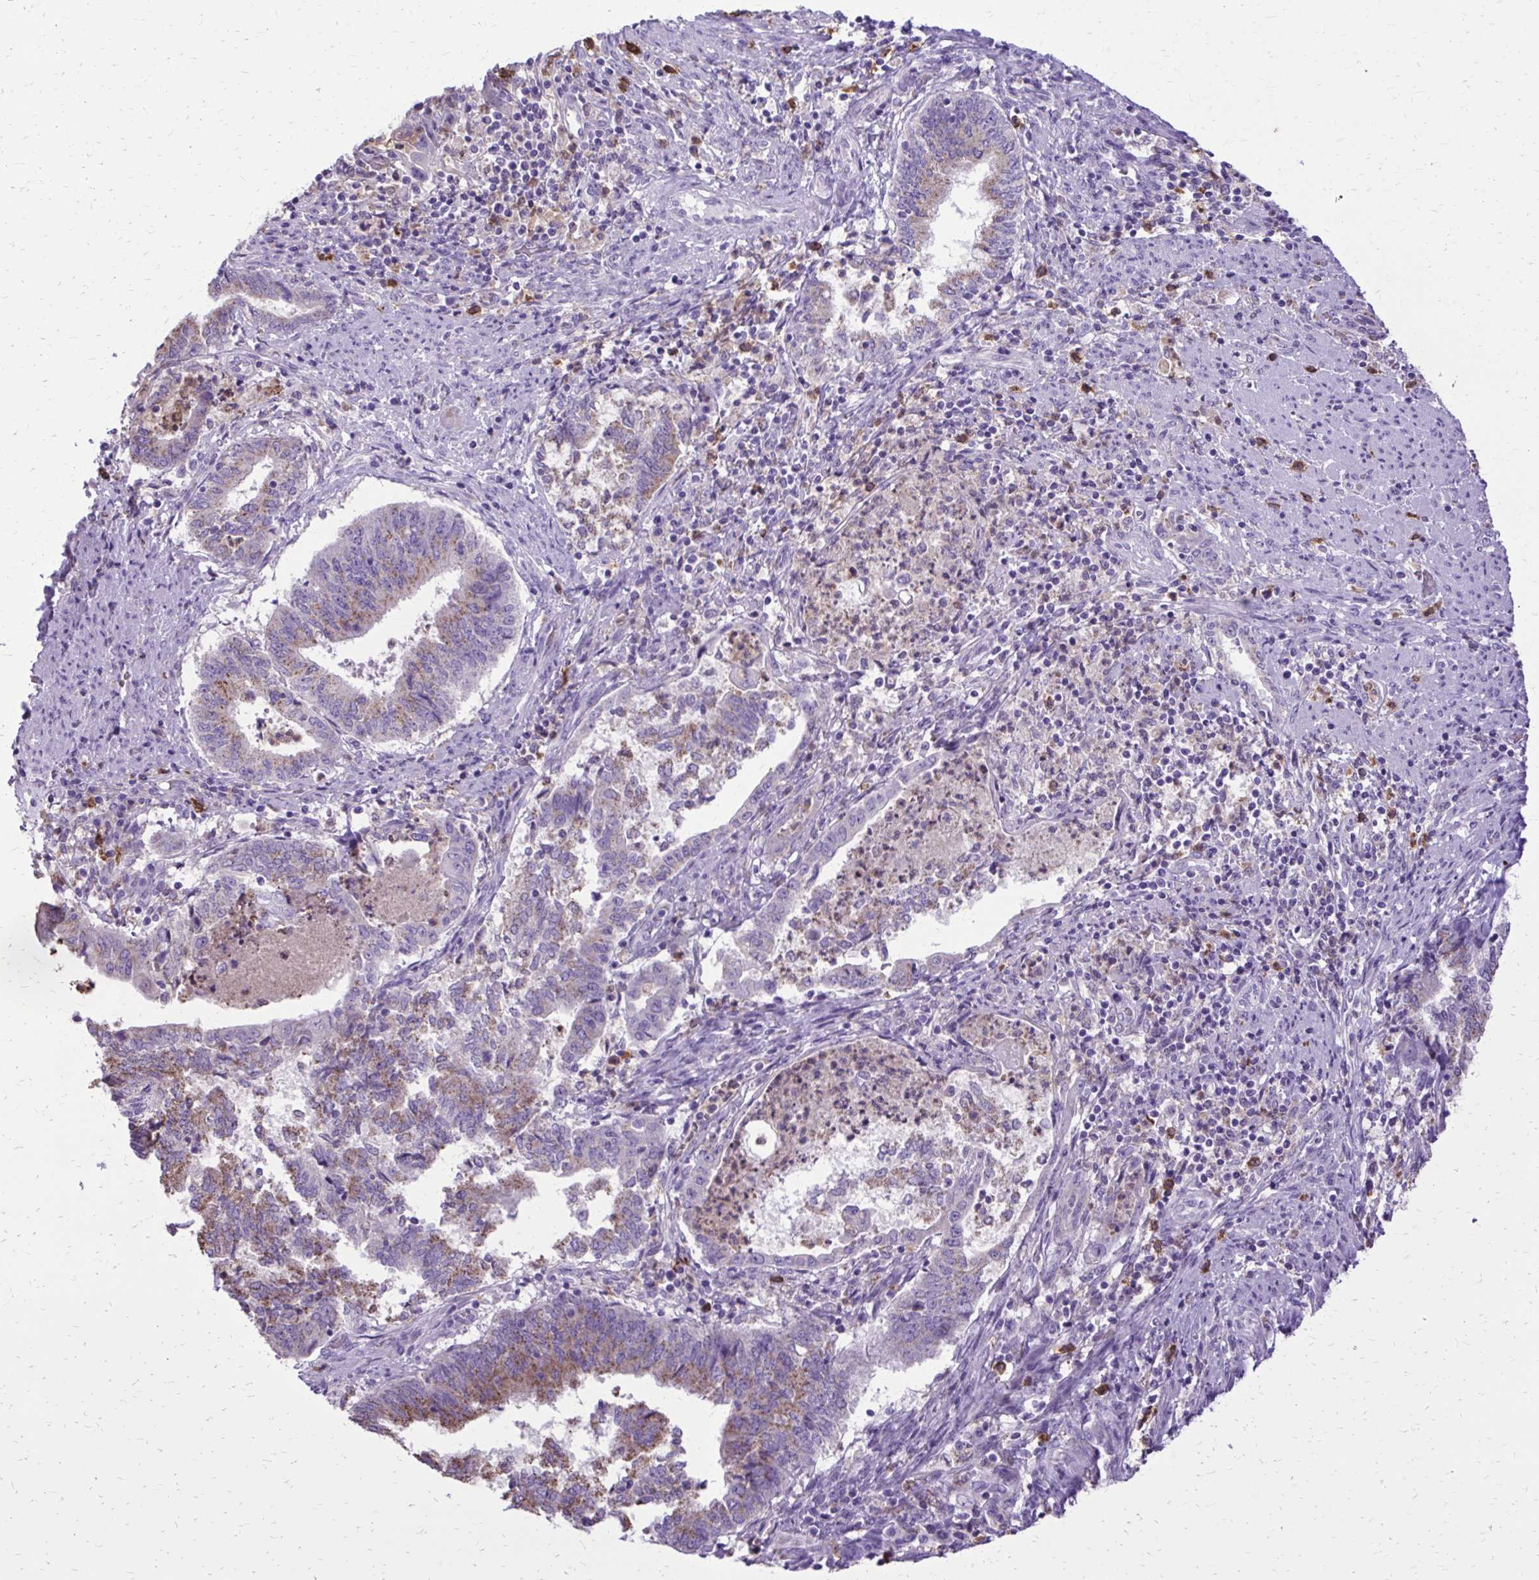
{"staining": {"intensity": "moderate", "quantity": "25%-75%", "location": "cytoplasmic/membranous"}, "tissue": "endometrial cancer", "cell_type": "Tumor cells", "image_type": "cancer", "snomed": [{"axis": "morphology", "description": "Adenocarcinoma, NOS"}, {"axis": "topography", "description": "Endometrium"}], "caption": "About 25%-75% of tumor cells in endometrial cancer display moderate cytoplasmic/membranous protein staining as visualized by brown immunohistochemical staining.", "gene": "CAT", "patient": {"sex": "female", "age": 65}}